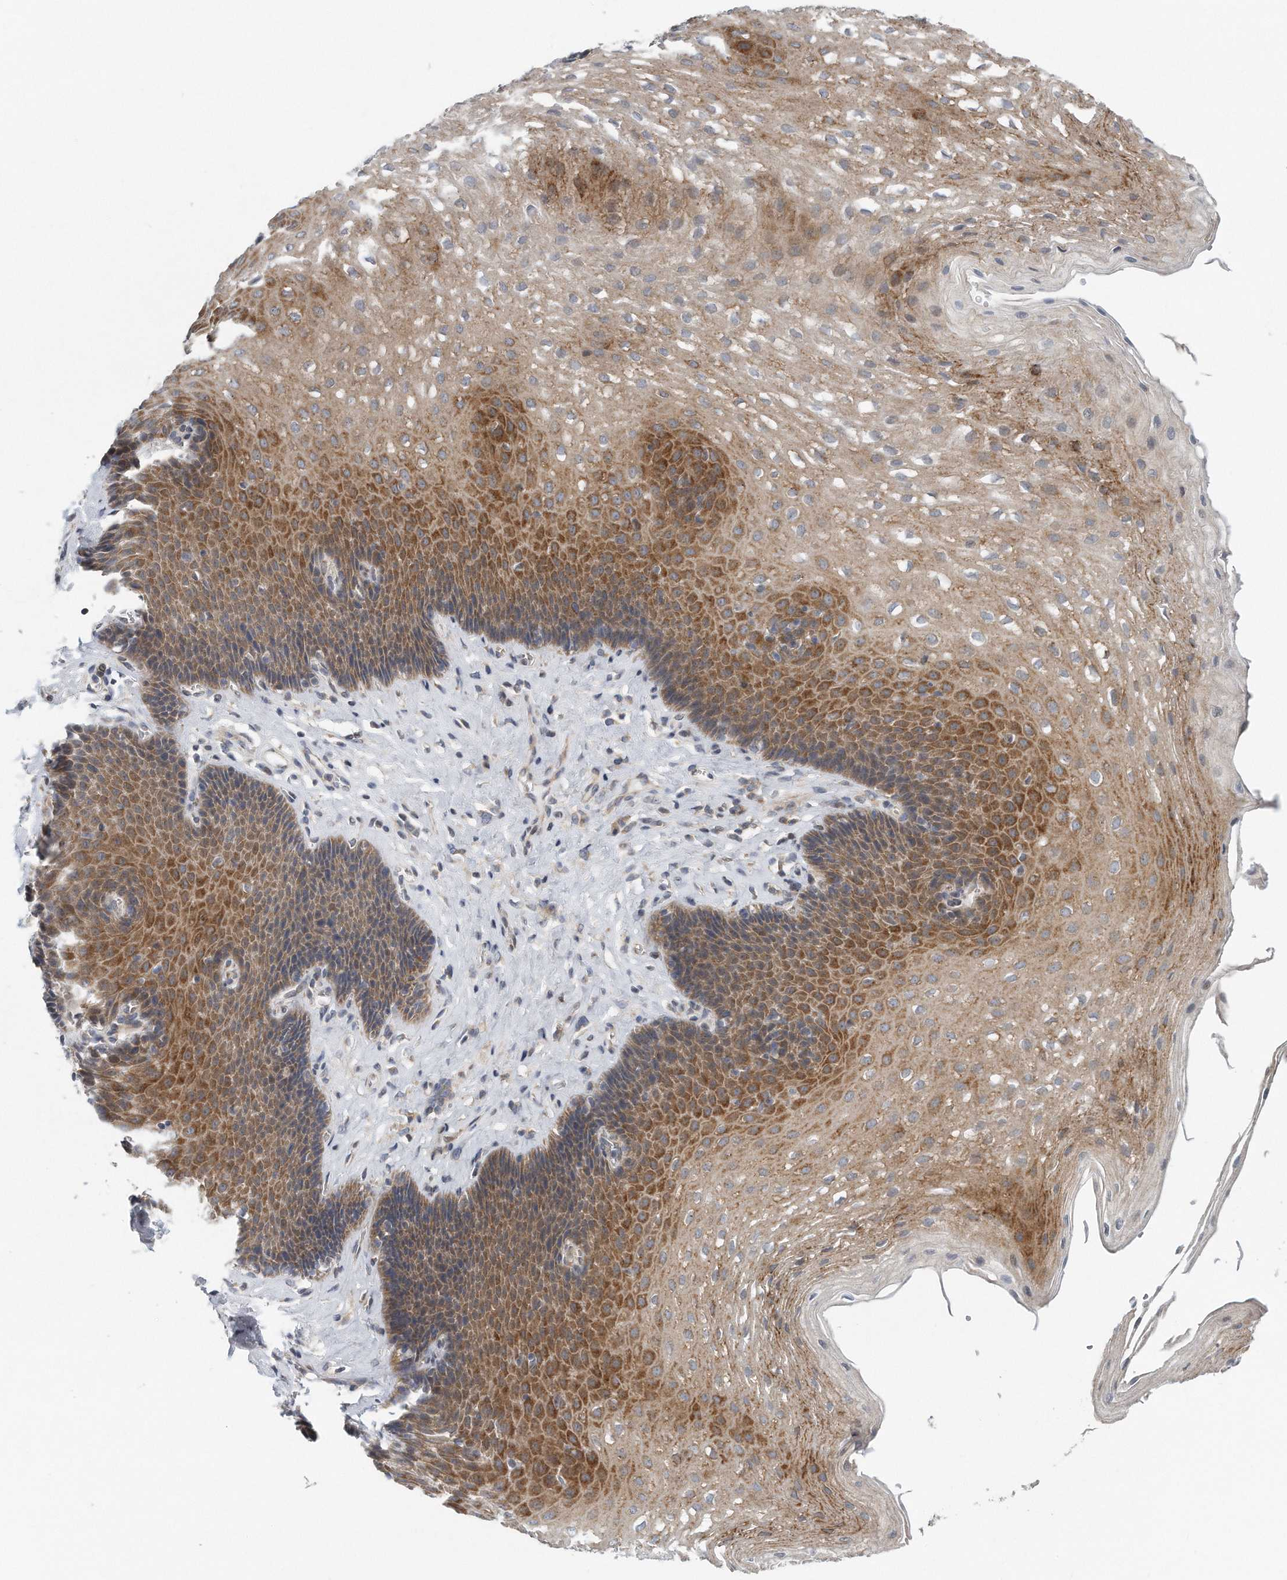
{"staining": {"intensity": "moderate", "quantity": ">75%", "location": "cytoplasmic/membranous"}, "tissue": "esophagus", "cell_type": "Squamous epithelial cells", "image_type": "normal", "snomed": [{"axis": "morphology", "description": "Normal tissue, NOS"}, {"axis": "topography", "description": "Esophagus"}], "caption": "Immunohistochemical staining of normal human esophagus demonstrates medium levels of moderate cytoplasmic/membranous expression in about >75% of squamous epithelial cells. The staining is performed using DAB brown chromogen to label protein expression. The nuclei are counter-stained blue using hematoxylin.", "gene": "VLDLR", "patient": {"sex": "female", "age": 66}}